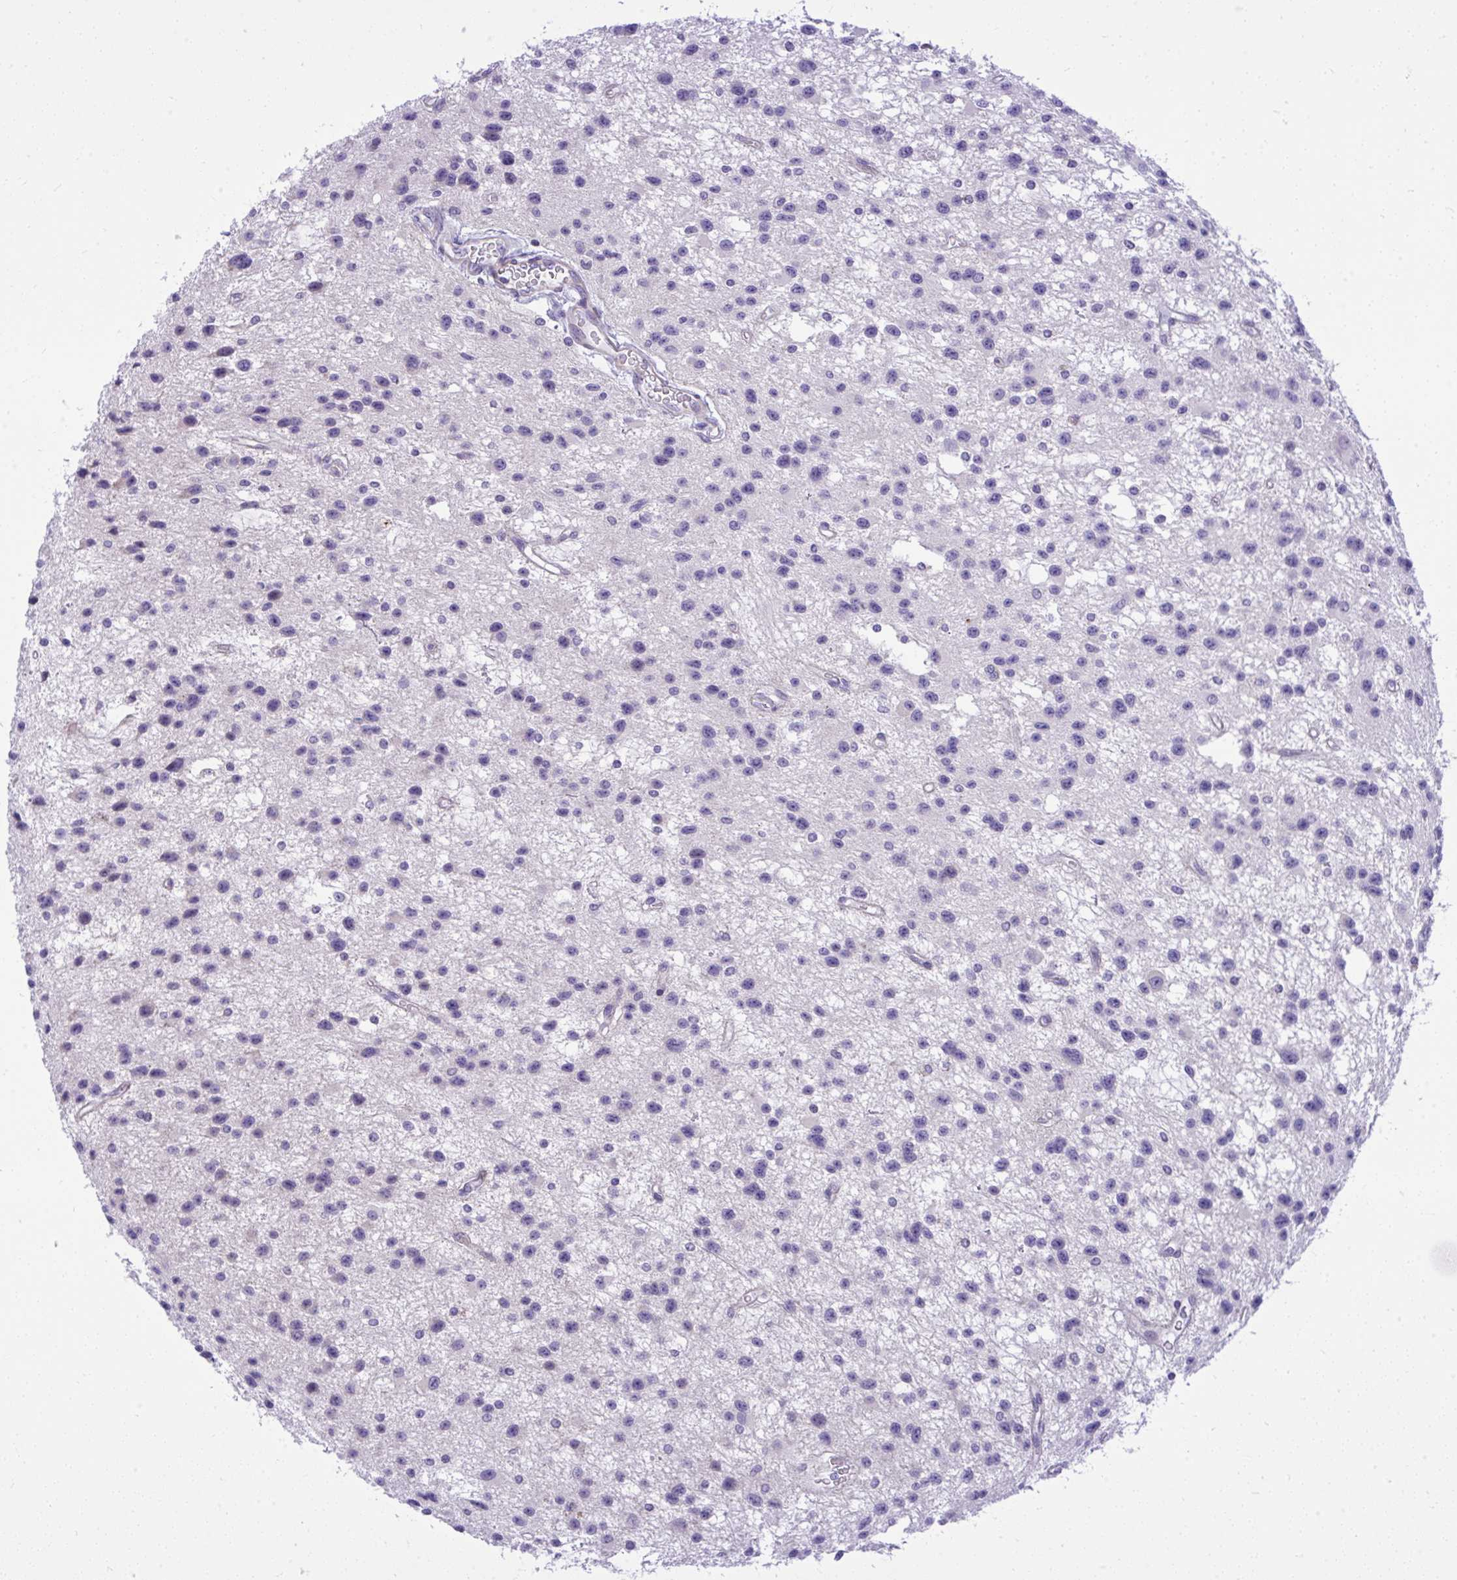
{"staining": {"intensity": "negative", "quantity": "none", "location": "none"}, "tissue": "glioma", "cell_type": "Tumor cells", "image_type": "cancer", "snomed": [{"axis": "morphology", "description": "Glioma, malignant, Low grade"}, {"axis": "topography", "description": "Brain"}], "caption": "This is an IHC photomicrograph of glioma. There is no expression in tumor cells.", "gene": "GRK4", "patient": {"sex": "male", "age": 43}}